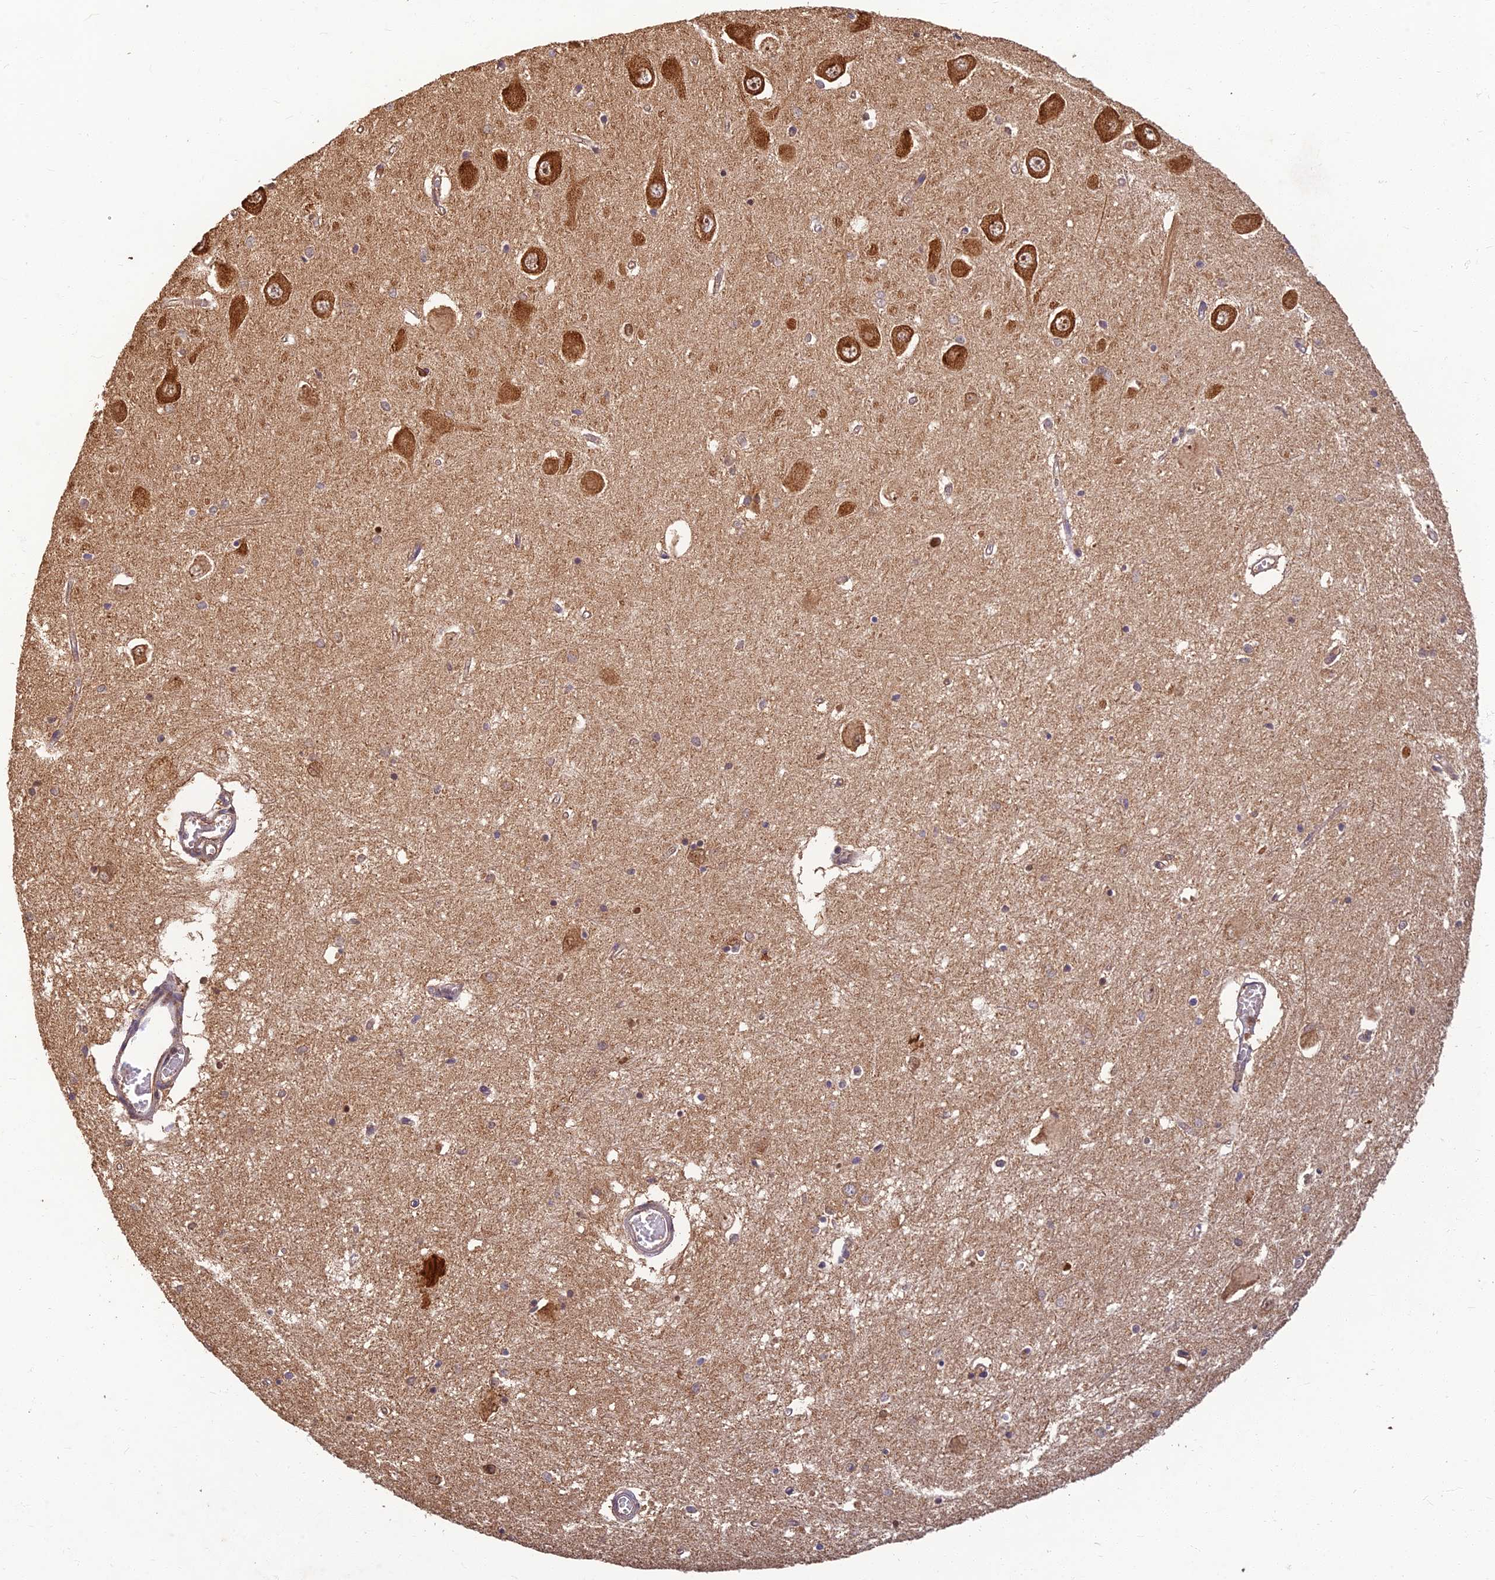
{"staining": {"intensity": "weak", "quantity": "<25%", "location": "cytoplasmic/membranous"}, "tissue": "hippocampus", "cell_type": "Glial cells", "image_type": "normal", "snomed": [{"axis": "morphology", "description": "Normal tissue, NOS"}, {"axis": "topography", "description": "Hippocampus"}], "caption": "Immunohistochemistry (IHC) of normal hippocampus demonstrates no expression in glial cells. Nuclei are stained in blue.", "gene": "CORO1C", "patient": {"sex": "male", "age": 70}}